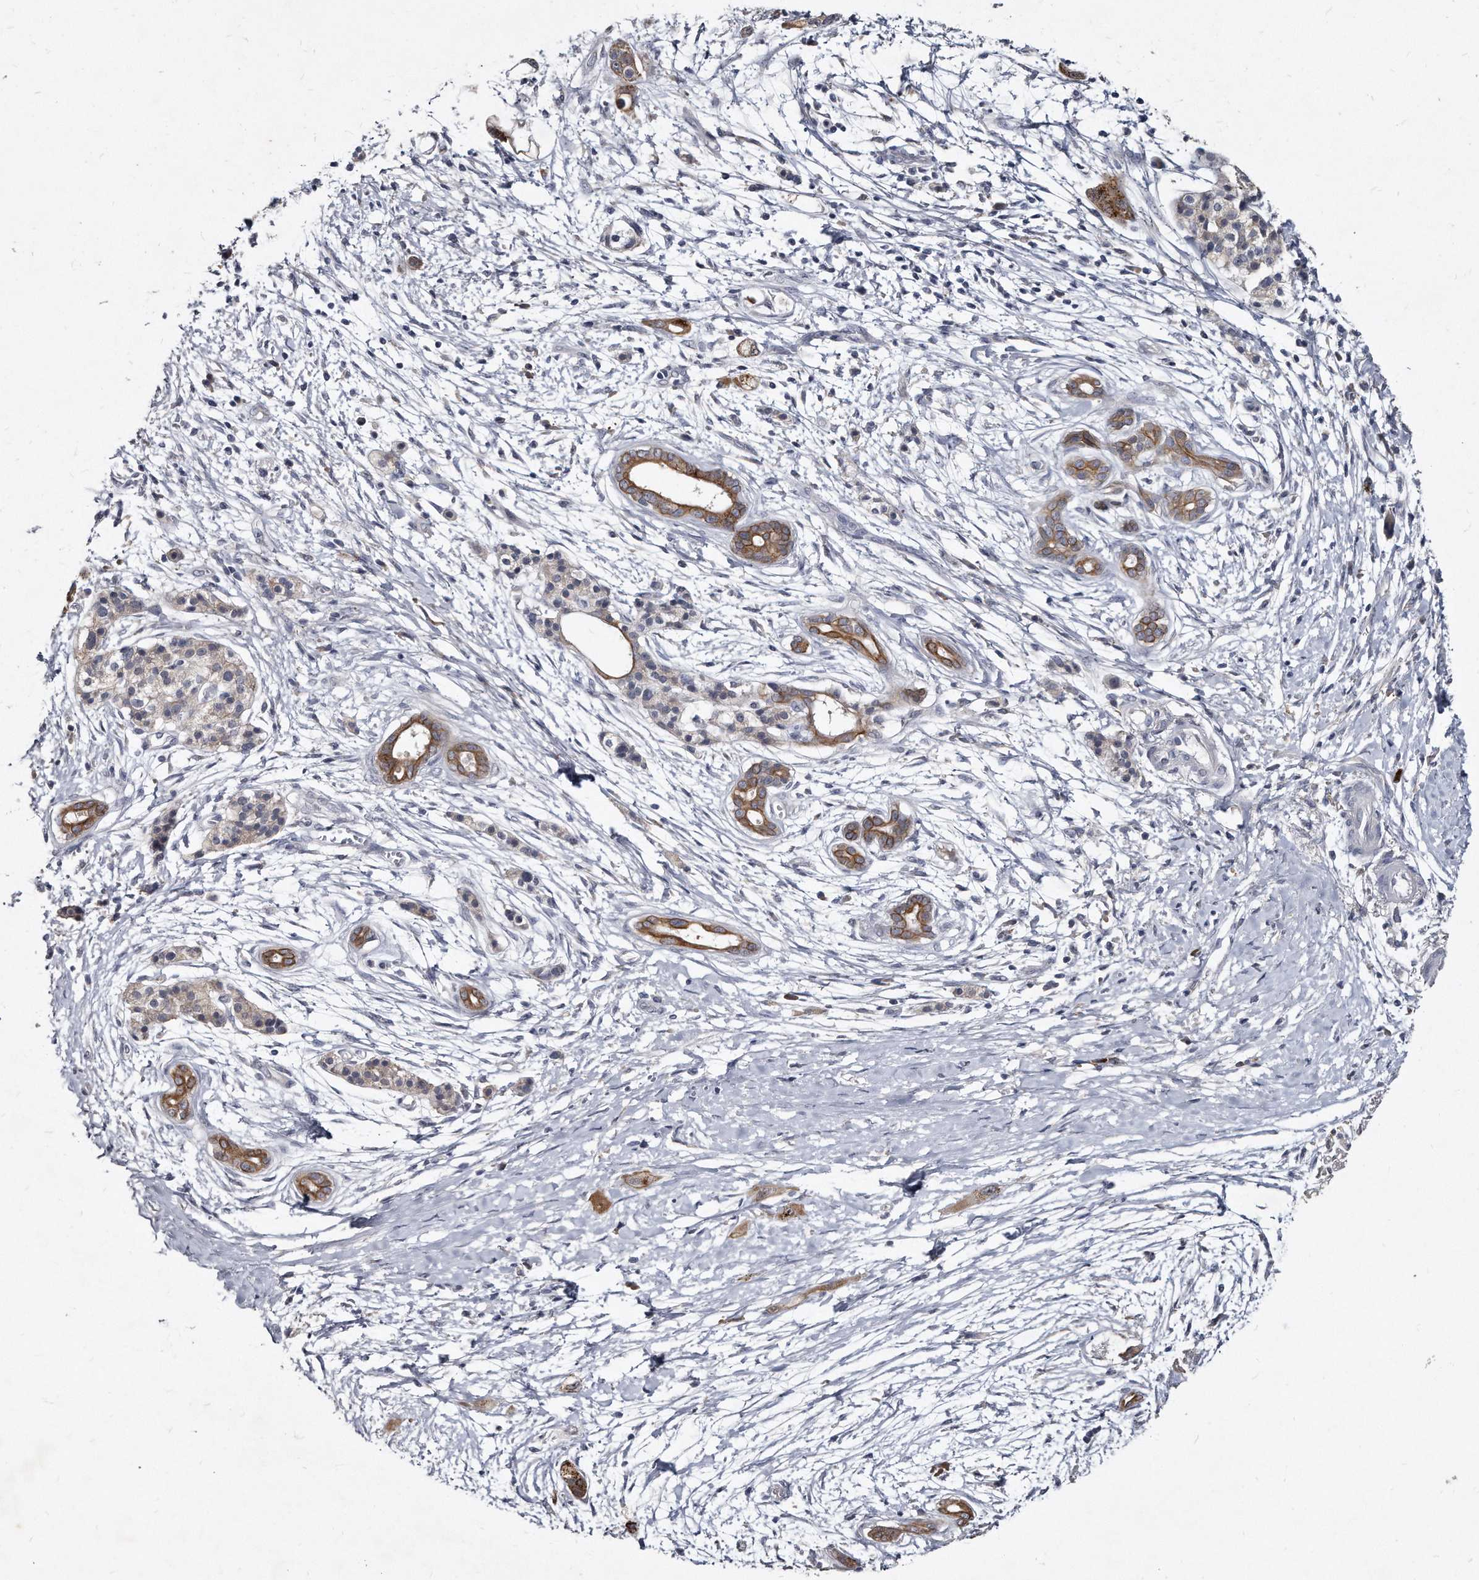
{"staining": {"intensity": "moderate", "quantity": ">75%", "location": "cytoplasmic/membranous"}, "tissue": "pancreatic cancer", "cell_type": "Tumor cells", "image_type": "cancer", "snomed": [{"axis": "morphology", "description": "Adenocarcinoma, NOS"}, {"axis": "topography", "description": "Pancreas"}], "caption": "The photomicrograph reveals immunohistochemical staining of pancreatic adenocarcinoma. There is moderate cytoplasmic/membranous staining is identified in approximately >75% of tumor cells. The protein of interest is stained brown, and the nuclei are stained in blue (DAB (3,3'-diaminobenzidine) IHC with brightfield microscopy, high magnification).", "gene": "KLHDC3", "patient": {"sex": "male", "age": 59}}